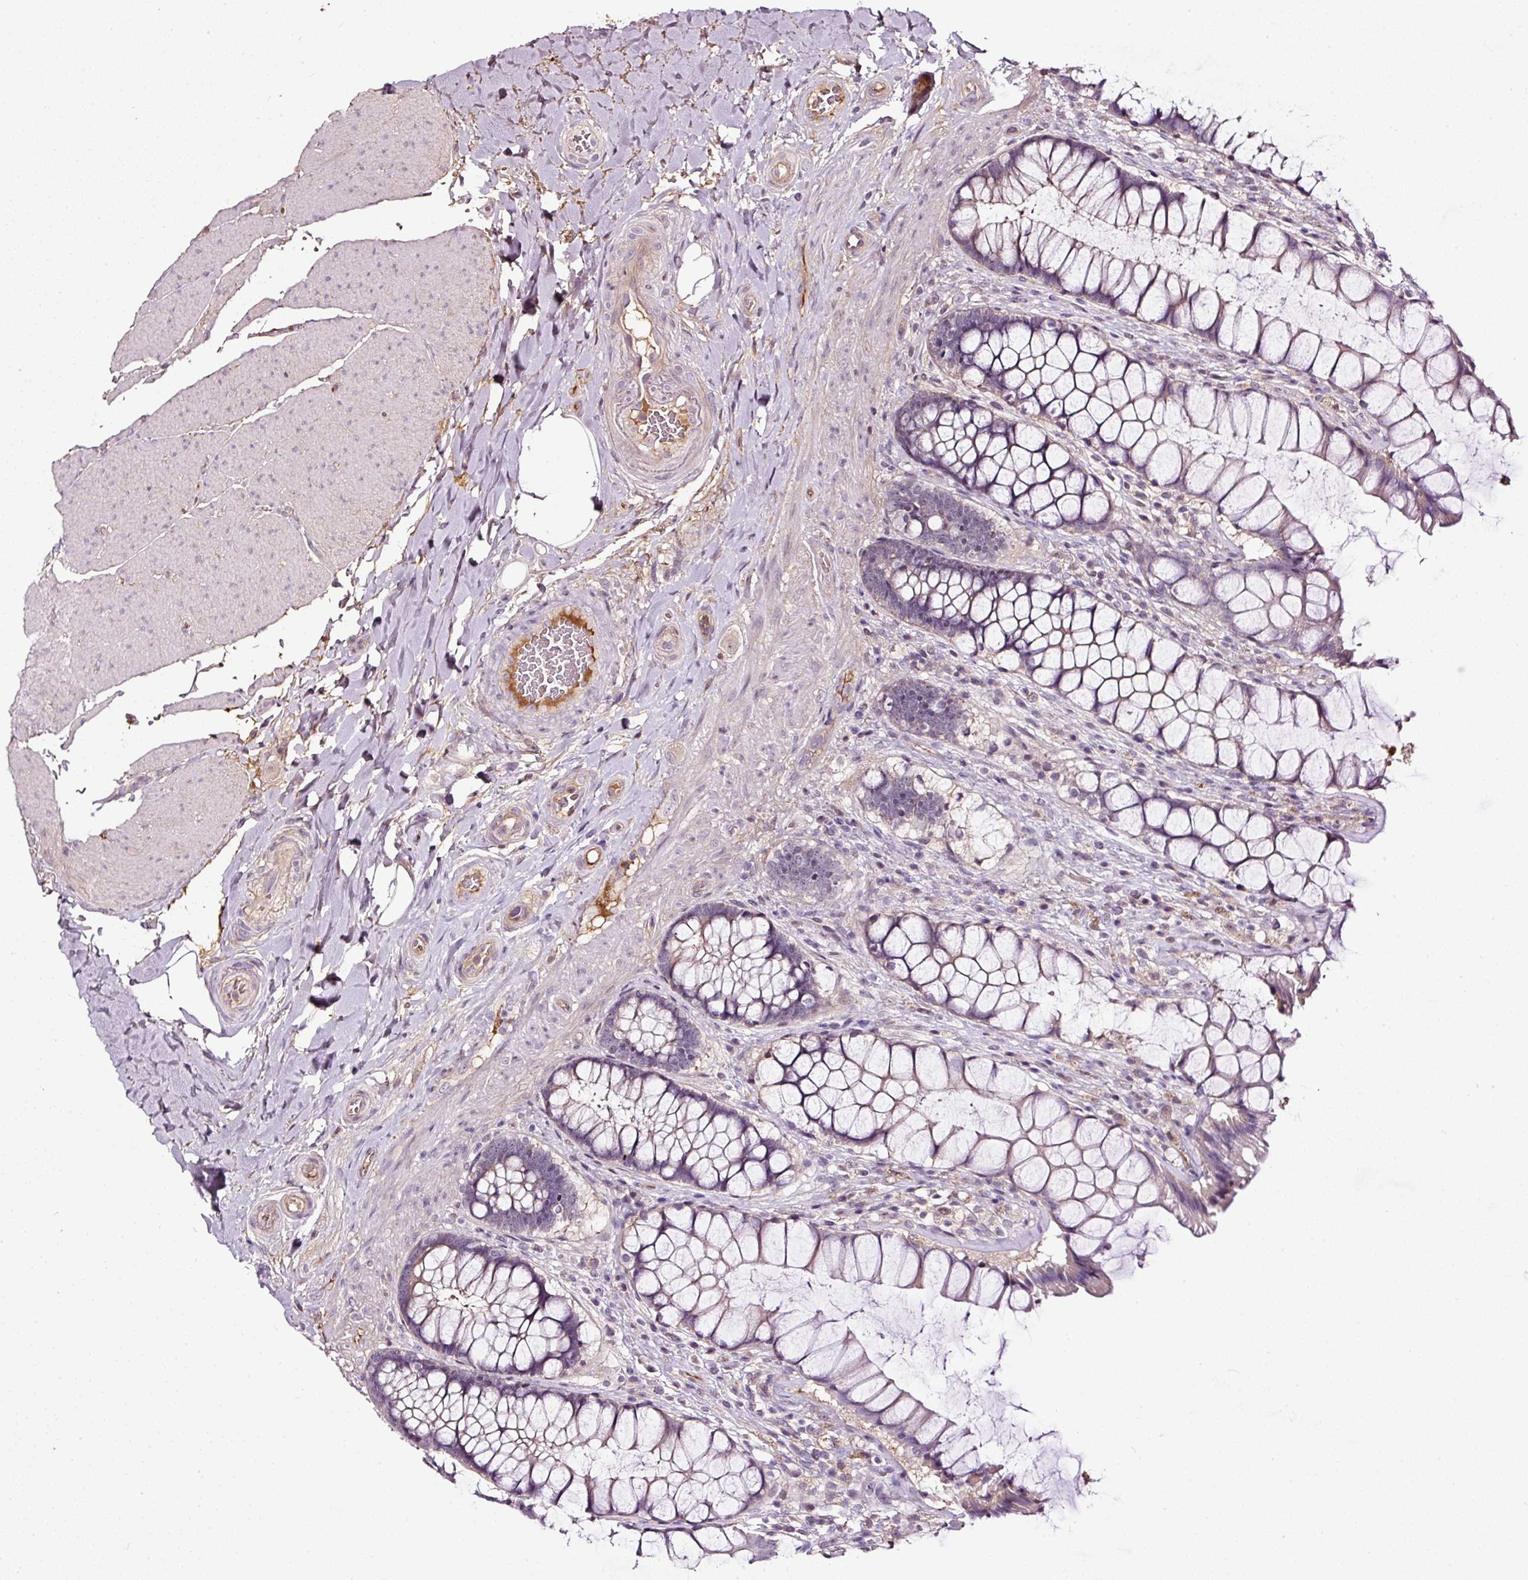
{"staining": {"intensity": "weak", "quantity": "25%-75%", "location": "cytoplasmic/membranous"}, "tissue": "rectum", "cell_type": "Glandular cells", "image_type": "normal", "snomed": [{"axis": "morphology", "description": "Normal tissue, NOS"}, {"axis": "topography", "description": "Rectum"}], "caption": "This histopathology image shows unremarkable rectum stained with IHC to label a protein in brown. The cytoplasmic/membranous of glandular cells show weak positivity for the protein. Nuclei are counter-stained blue.", "gene": "LRRC24", "patient": {"sex": "female", "age": 58}}